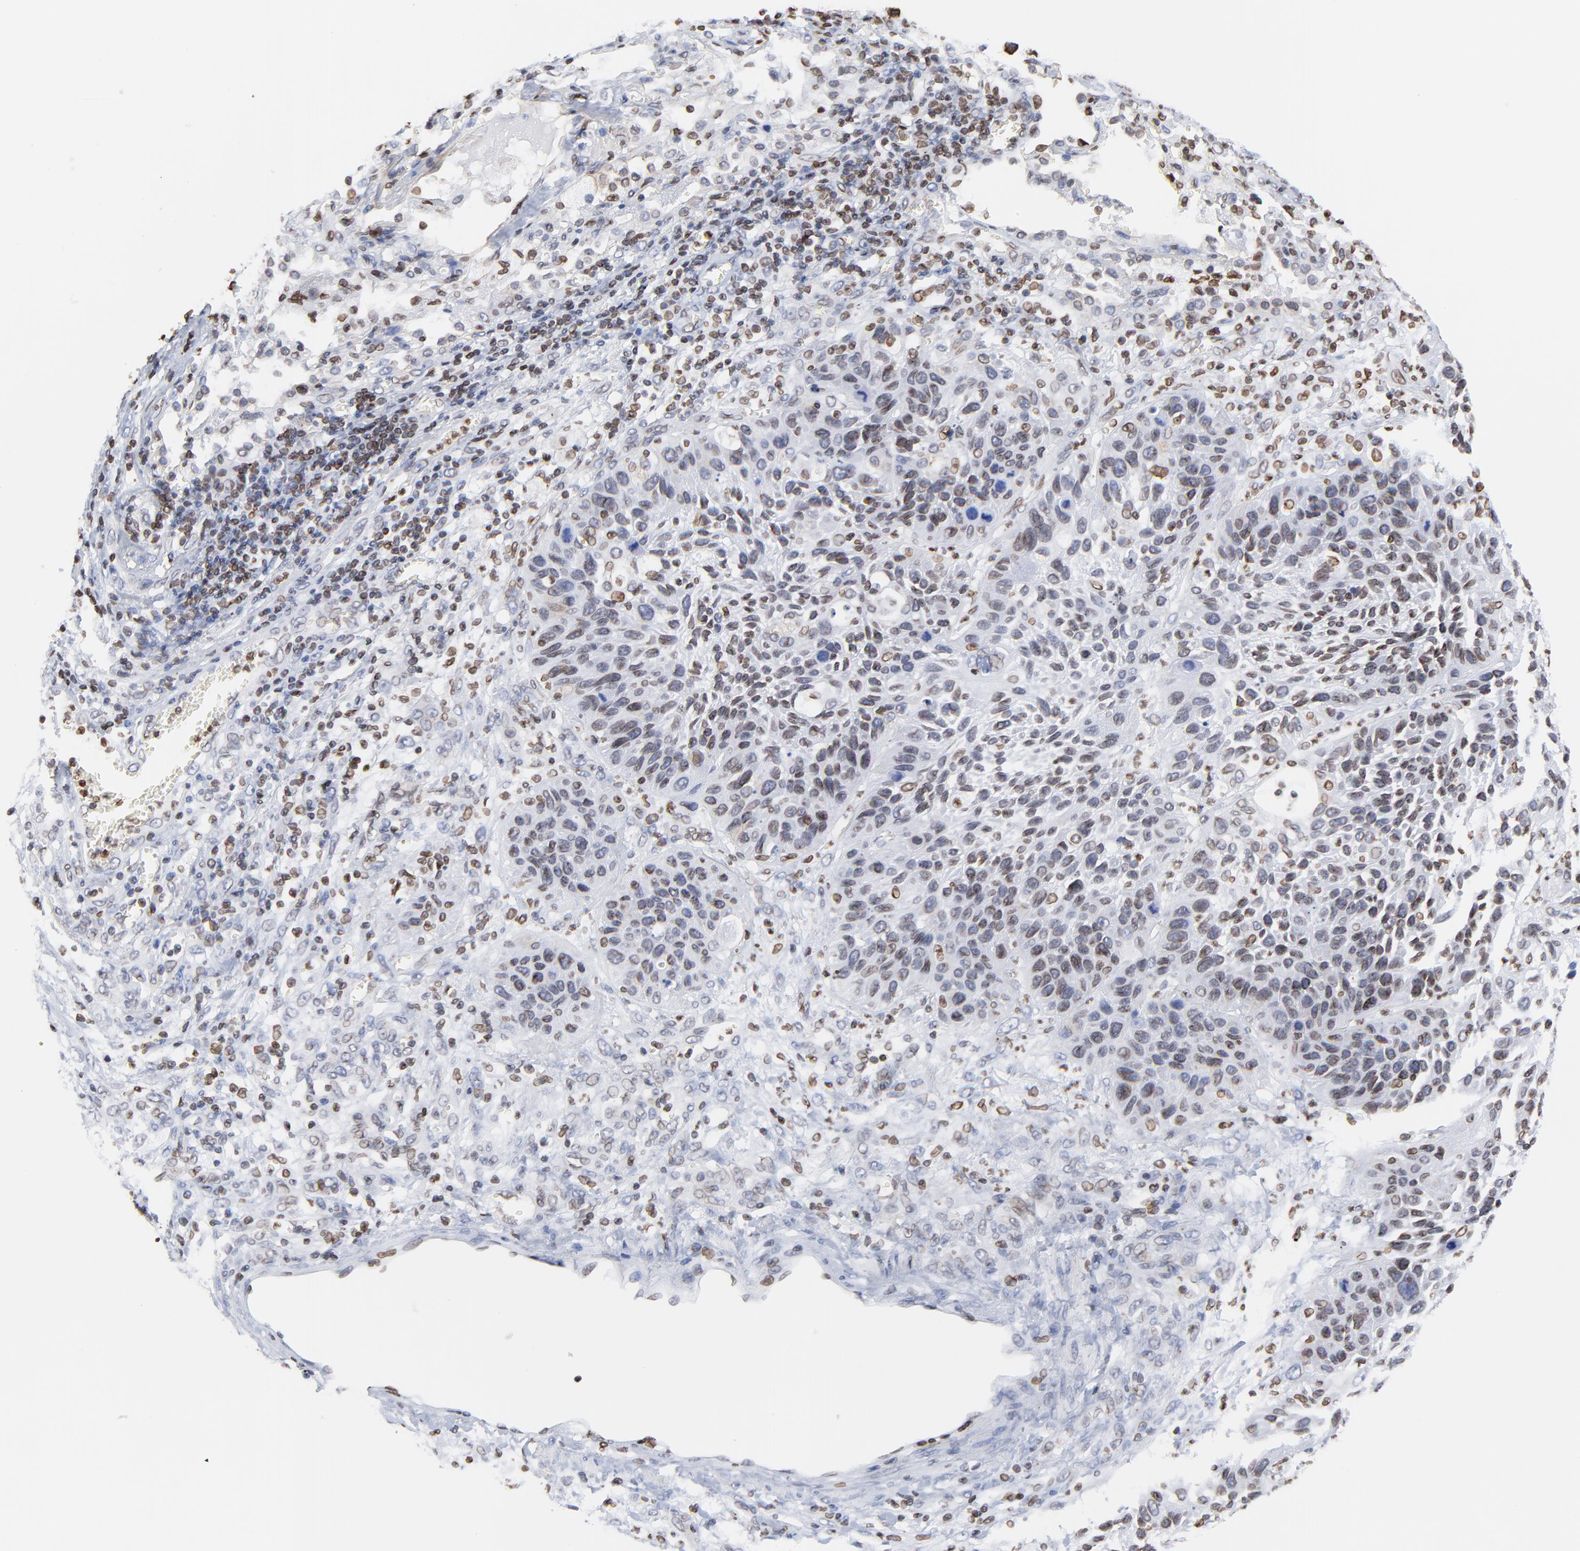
{"staining": {"intensity": "weak", "quantity": "25%-75%", "location": "cytoplasmic/membranous,nuclear"}, "tissue": "lung cancer", "cell_type": "Tumor cells", "image_type": "cancer", "snomed": [{"axis": "morphology", "description": "Squamous cell carcinoma, NOS"}, {"axis": "topography", "description": "Lung"}], "caption": "A low amount of weak cytoplasmic/membranous and nuclear expression is seen in approximately 25%-75% of tumor cells in squamous cell carcinoma (lung) tissue.", "gene": "THAP7", "patient": {"sex": "female", "age": 76}}